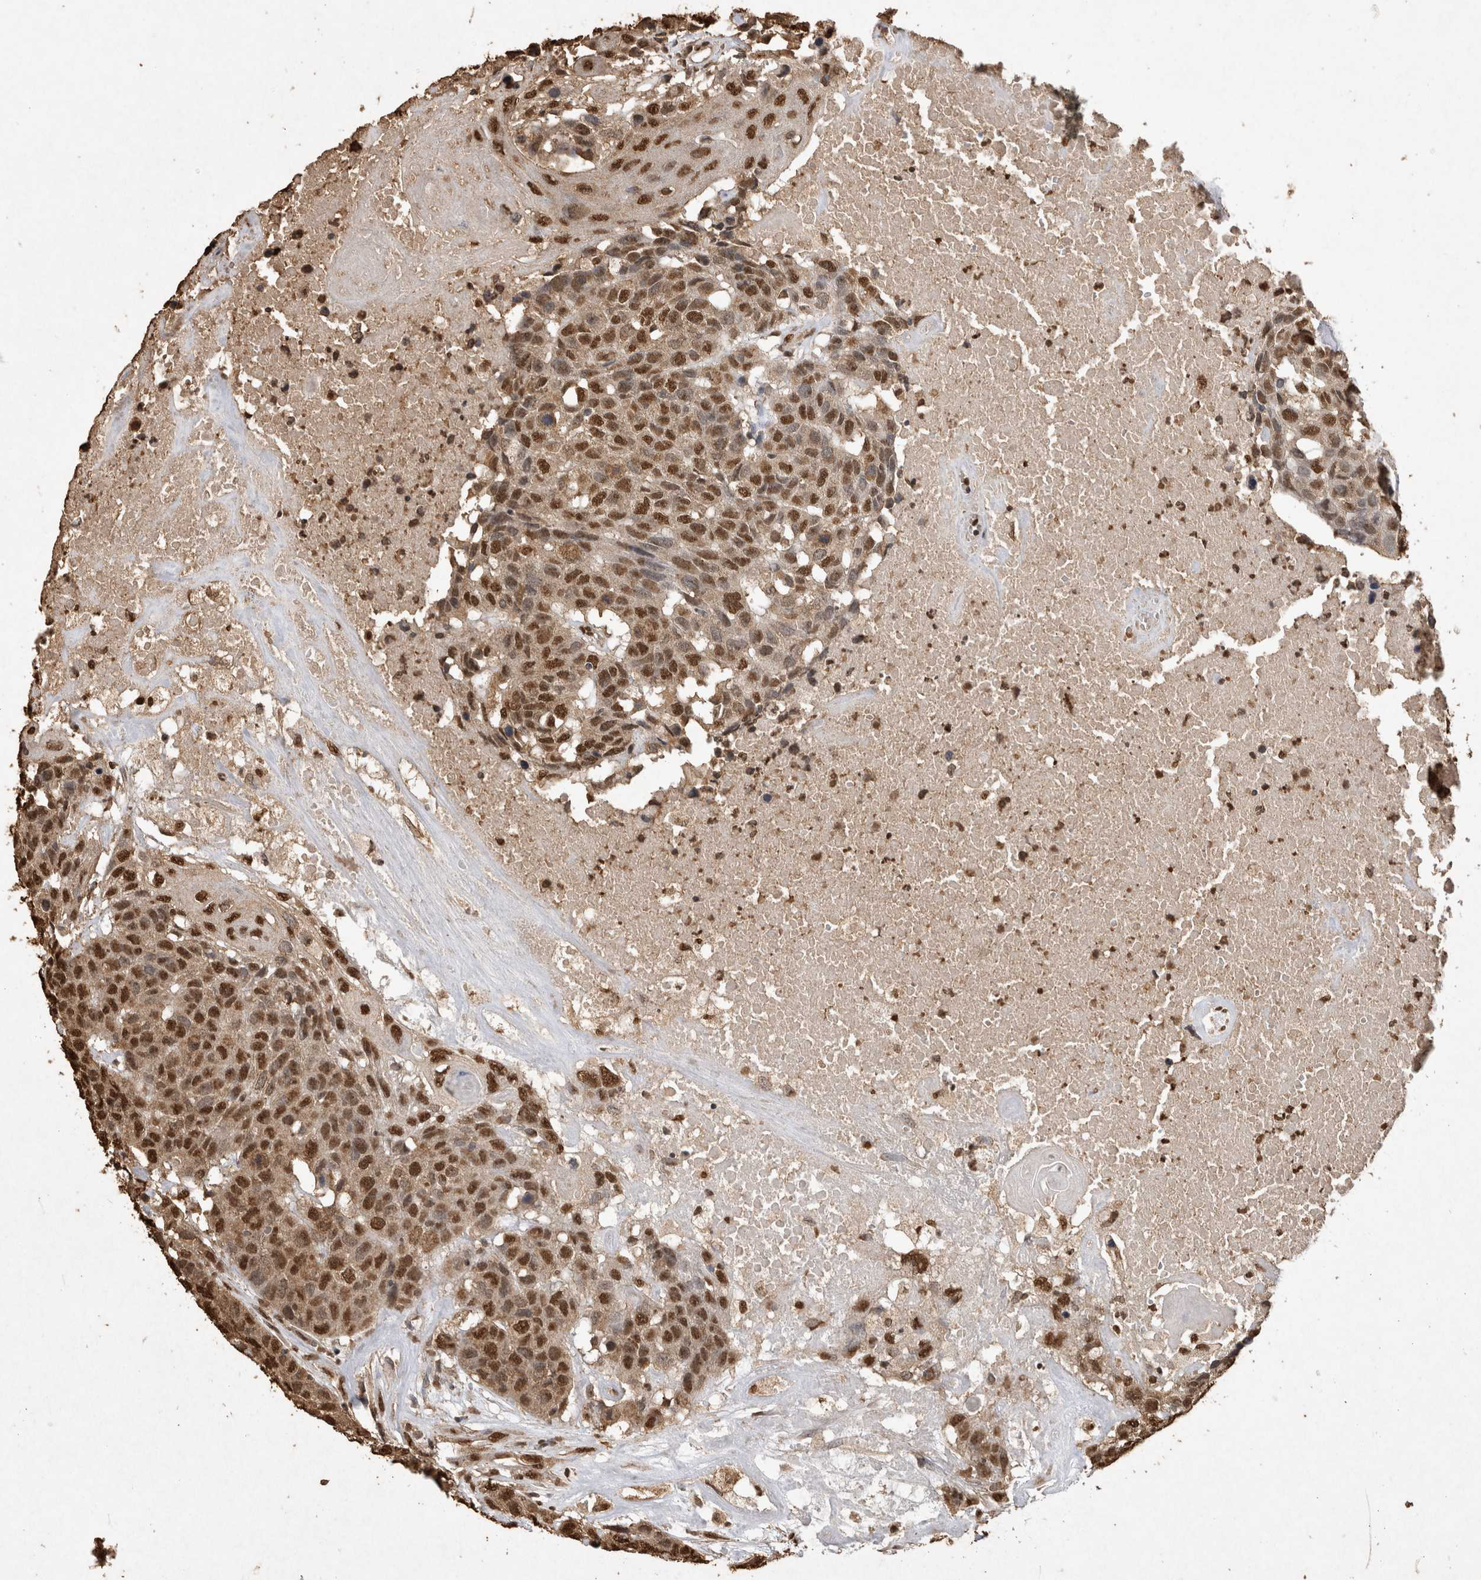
{"staining": {"intensity": "strong", "quantity": ">75%", "location": "nuclear"}, "tissue": "head and neck cancer", "cell_type": "Tumor cells", "image_type": "cancer", "snomed": [{"axis": "morphology", "description": "Squamous cell carcinoma, NOS"}, {"axis": "topography", "description": "Head-Neck"}], "caption": "Immunohistochemical staining of head and neck squamous cell carcinoma exhibits strong nuclear protein positivity in approximately >75% of tumor cells.", "gene": "OAS2", "patient": {"sex": "male", "age": 66}}